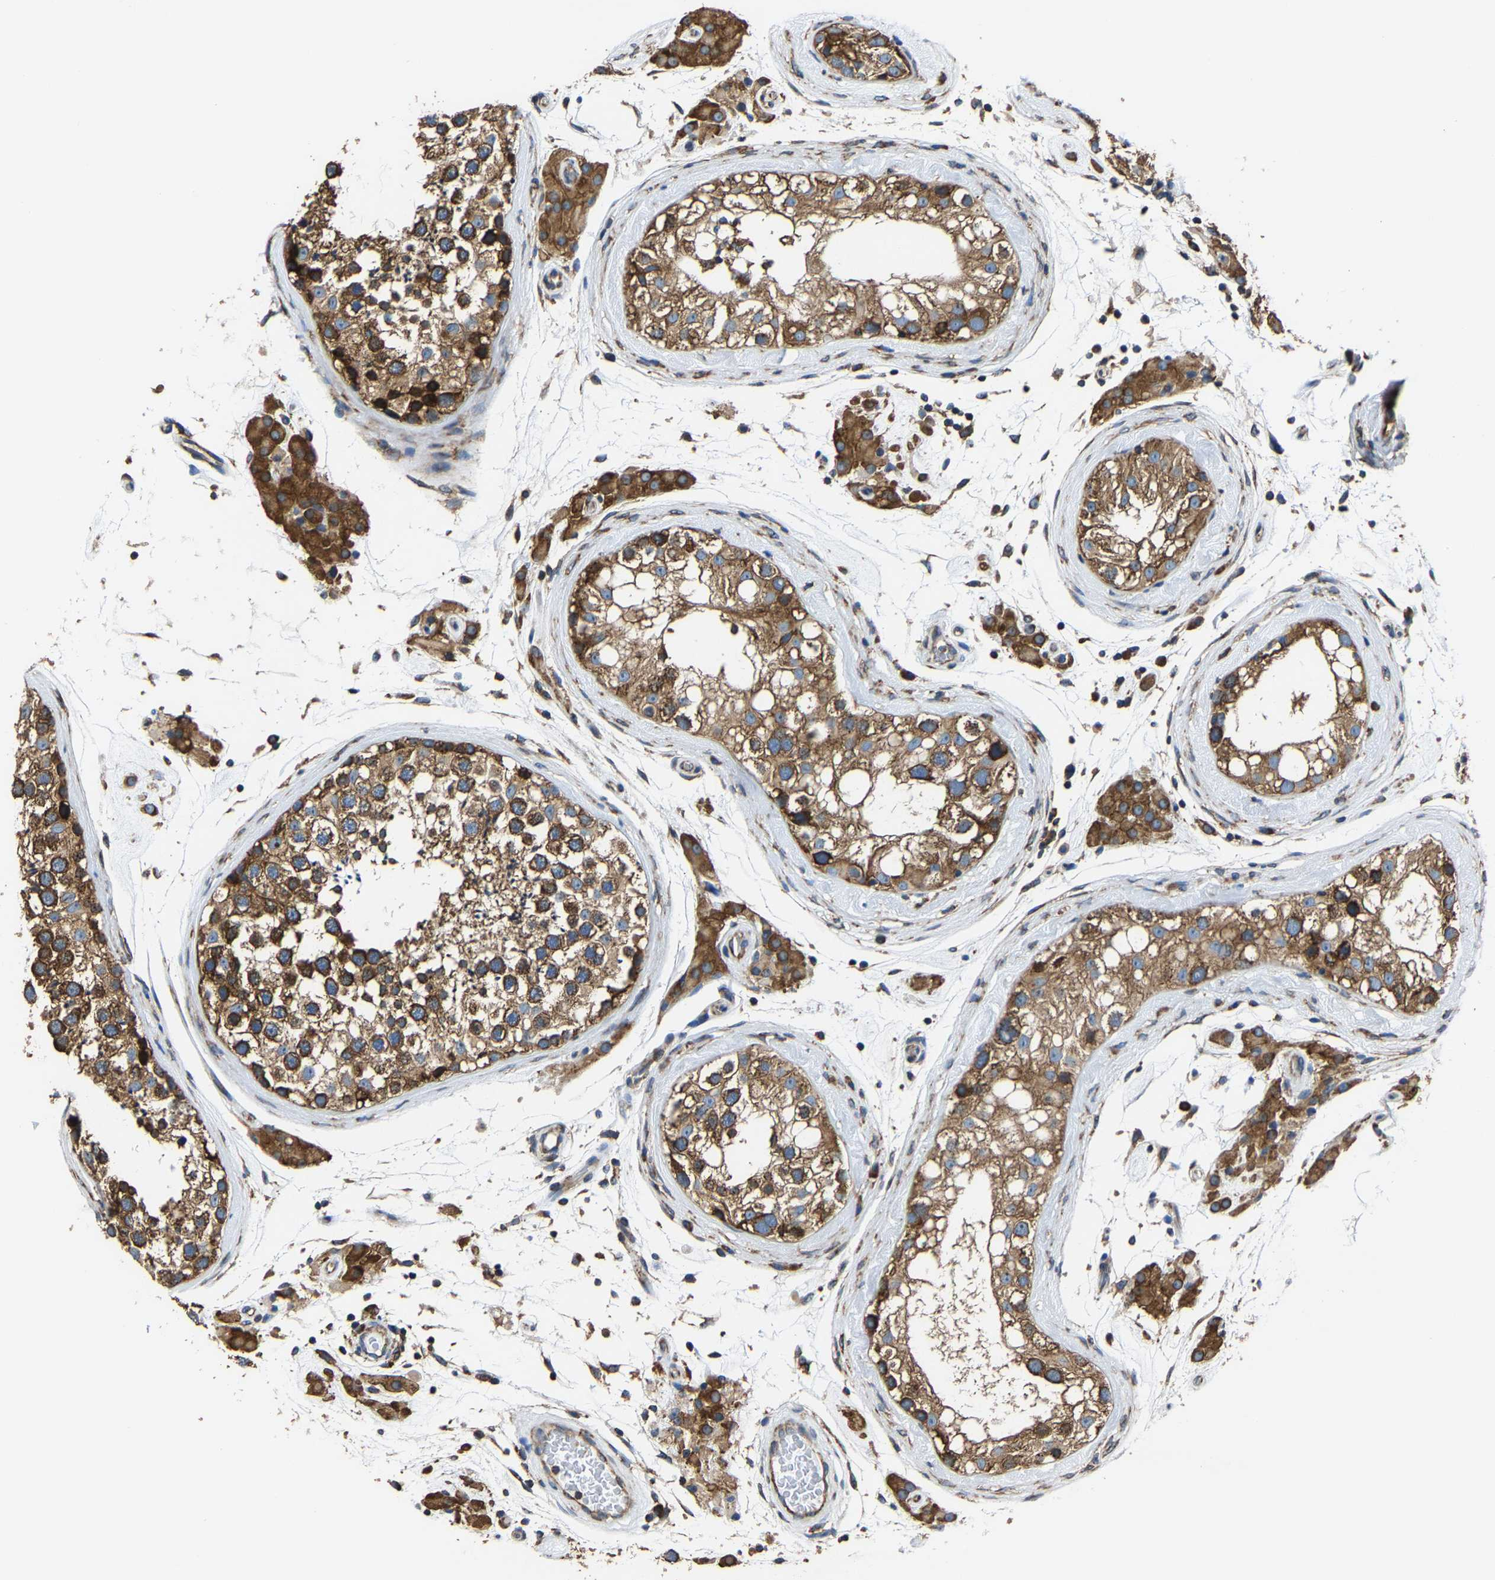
{"staining": {"intensity": "strong", "quantity": ">75%", "location": "cytoplasmic/membranous"}, "tissue": "testis", "cell_type": "Cells in seminiferous ducts", "image_type": "normal", "snomed": [{"axis": "morphology", "description": "Normal tissue, NOS"}, {"axis": "topography", "description": "Testis"}], "caption": "Immunohistochemical staining of unremarkable testis displays strong cytoplasmic/membranous protein positivity in about >75% of cells in seminiferous ducts.", "gene": "G3BP2", "patient": {"sex": "male", "age": 46}}